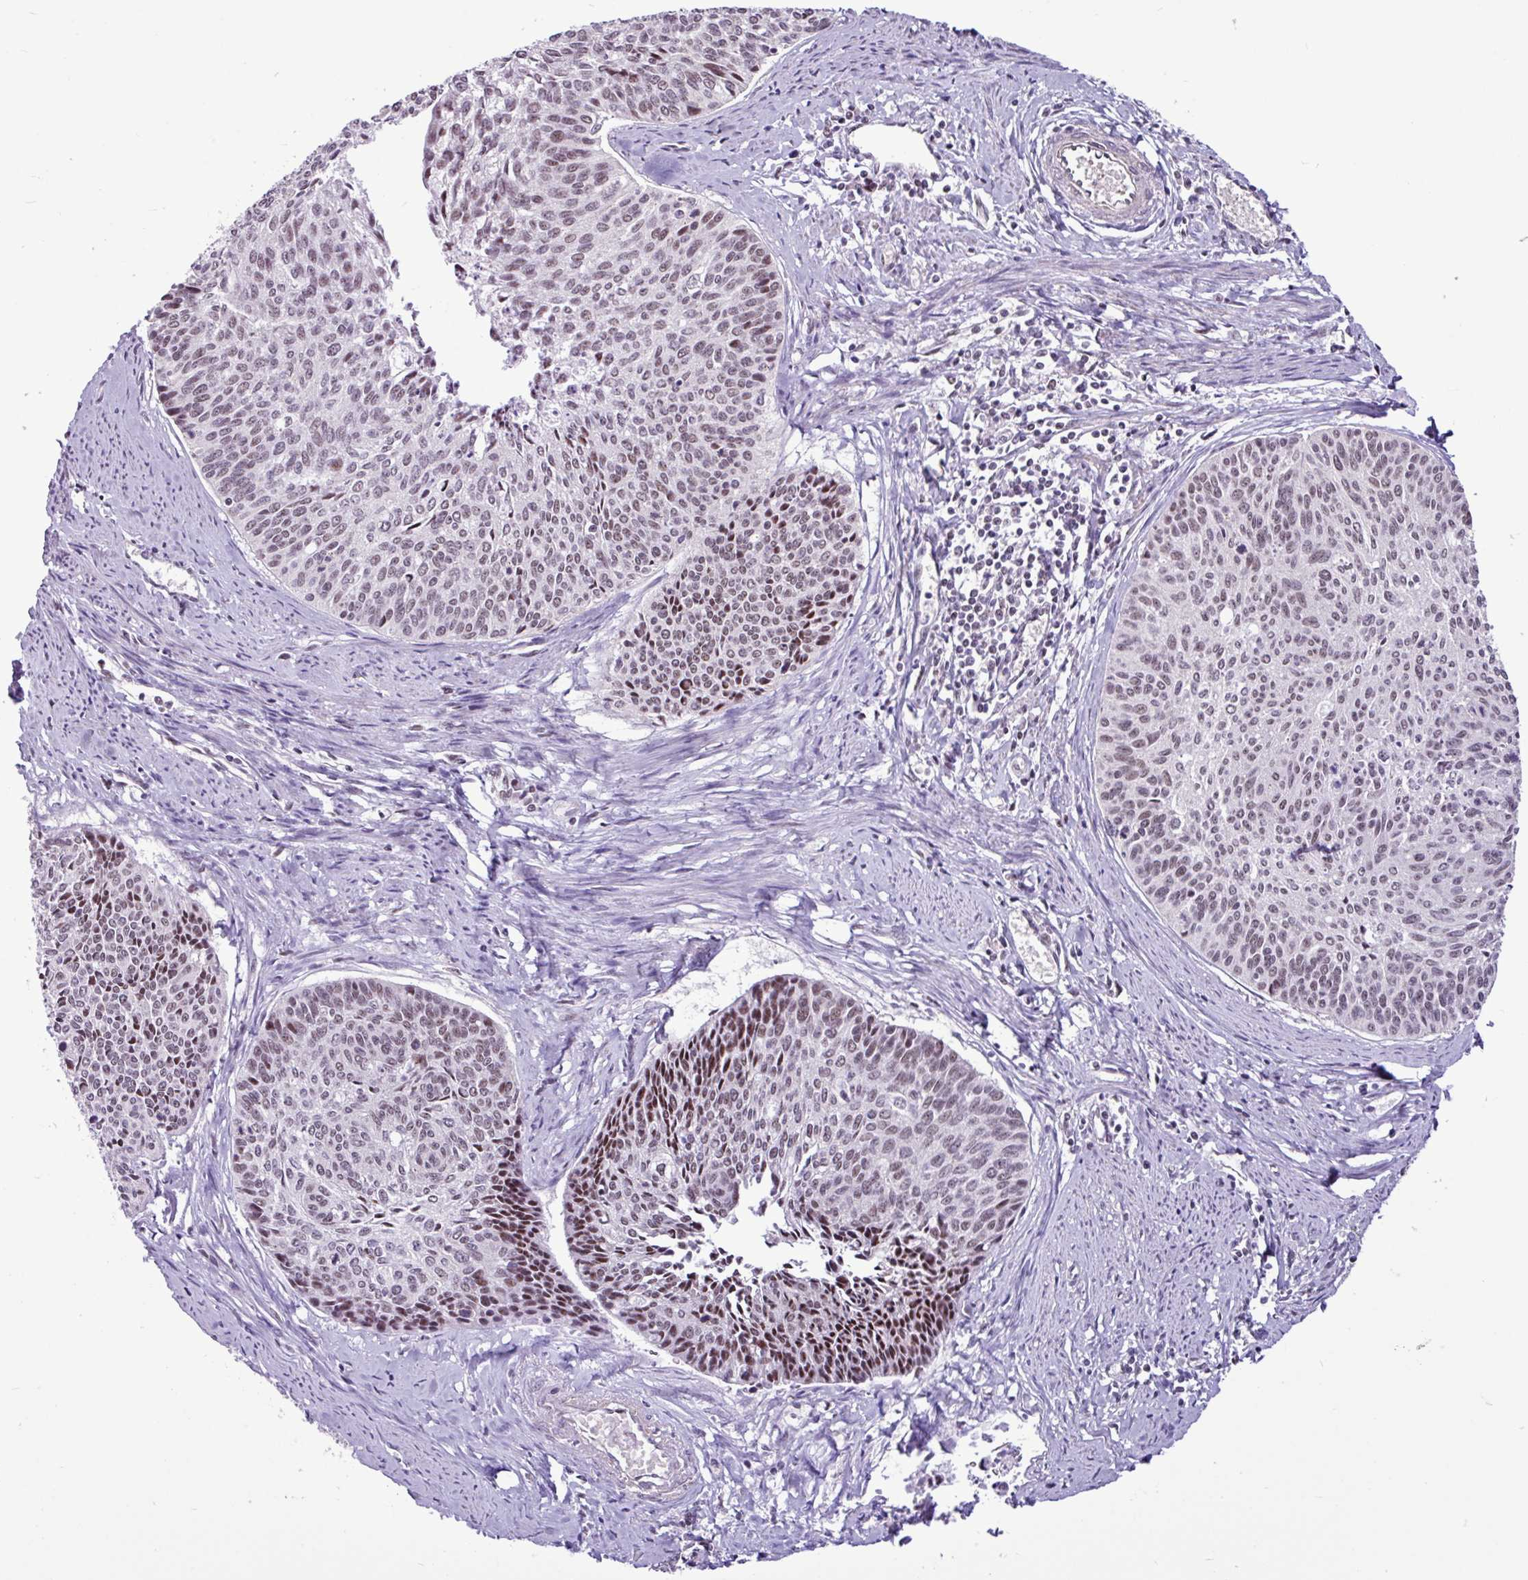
{"staining": {"intensity": "moderate", "quantity": "25%-75%", "location": "nuclear"}, "tissue": "cervical cancer", "cell_type": "Tumor cells", "image_type": "cancer", "snomed": [{"axis": "morphology", "description": "Squamous cell carcinoma, NOS"}, {"axis": "topography", "description": "Cervix"}], "caption": "Protein staining exhibits moderate nuclear expression in about 25%-75% of tumor cells in cervical squamous cell carcinoma.", "gene": "UTP18", "patient": {"sex": "female", "age": 55}}